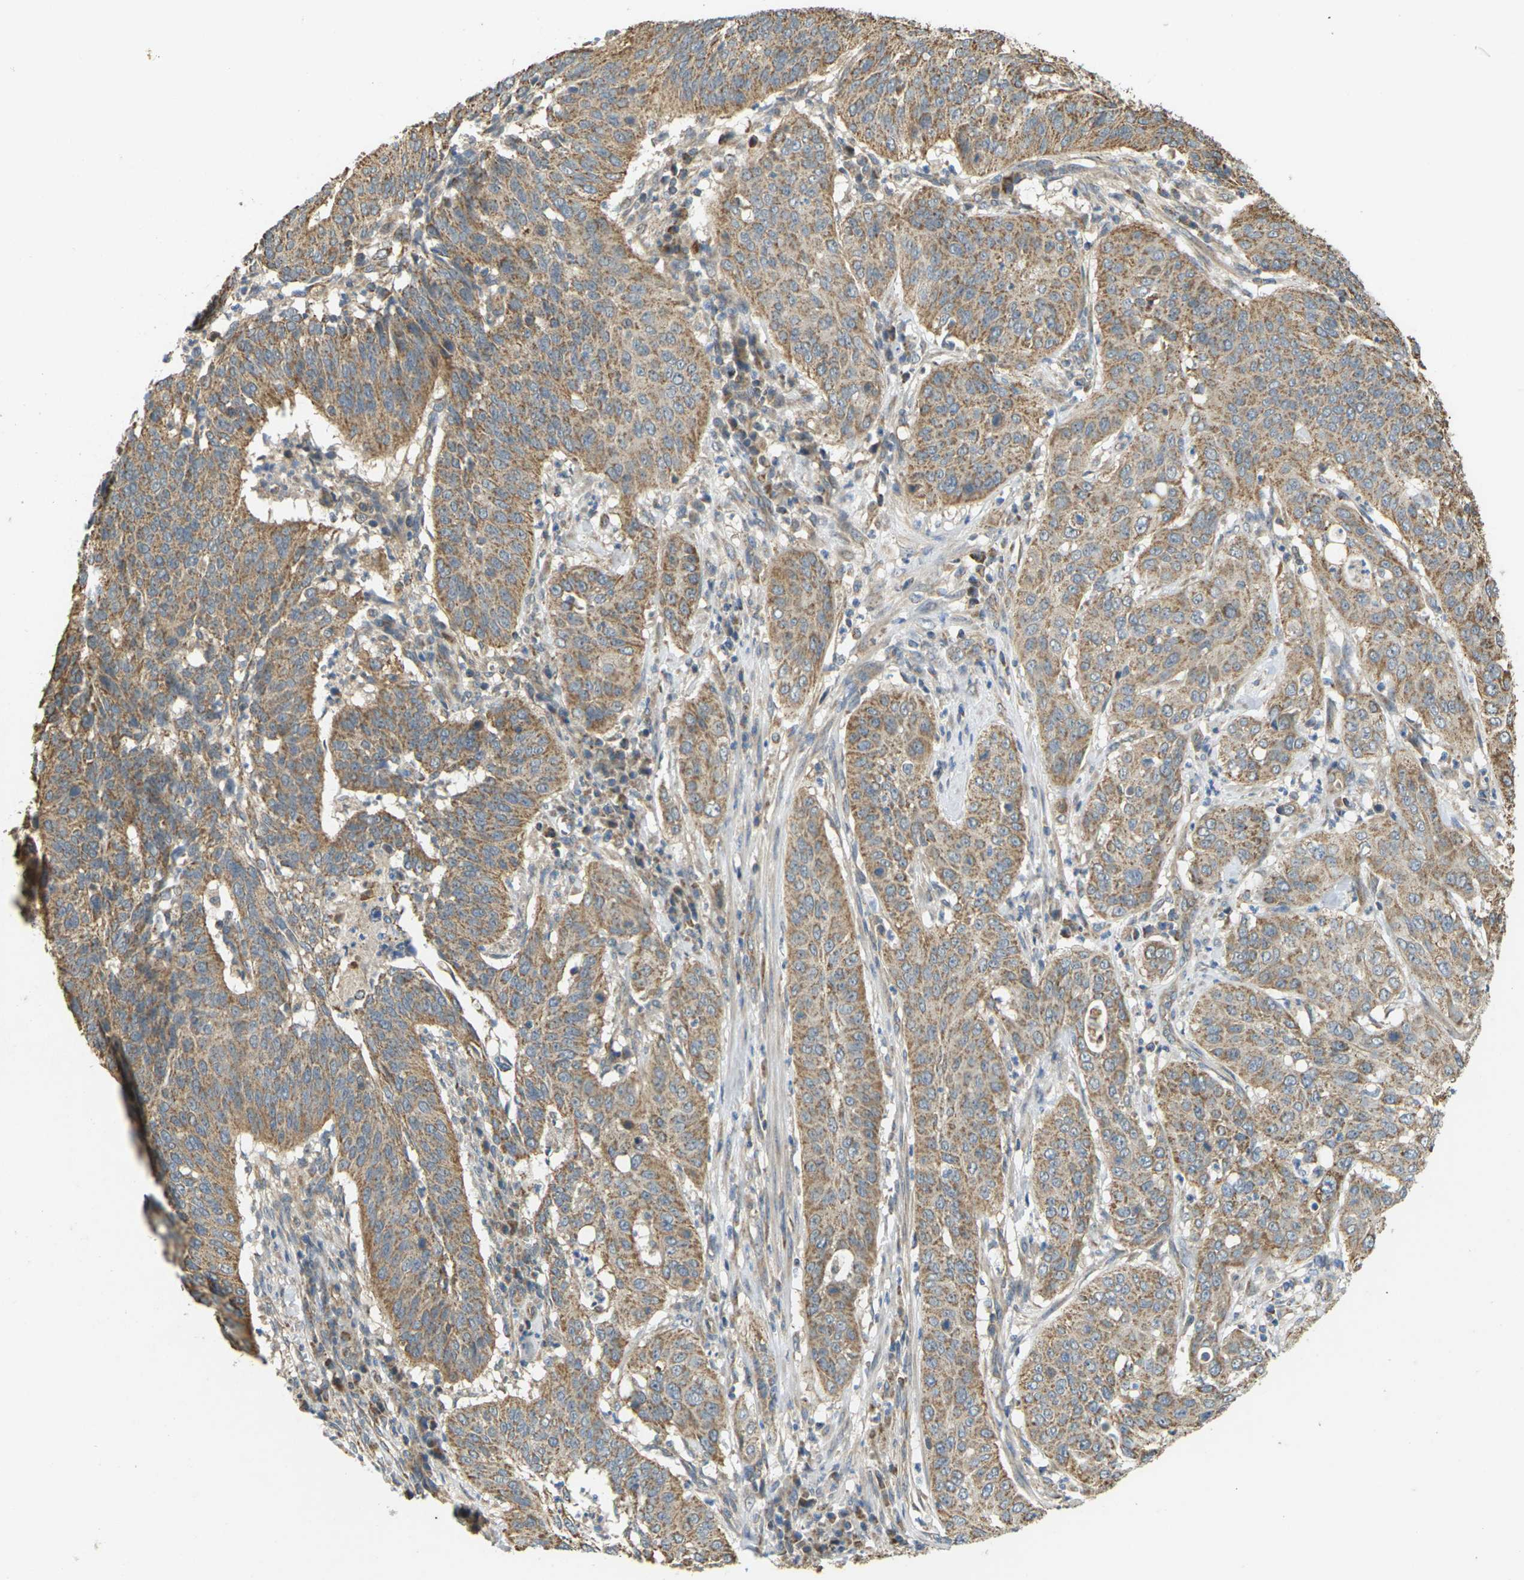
{"staining": {"intensity": "moderate", "quantity": ">75%", "location": "cytoplasmic/membranous"}, "tissue": "cervical cancer", "cell_type": "Tumor cells", "image_type": "cancer", "snomed": [{"axis": "morphology", "description": "Normal tissue, NOS"}, {"axis": "morphology", "description": "Squamous cell carcinoma, NOS"}, {"axis": "topography", "description": "Cervix"}], "caption": "The histopathology image exhibits staining of squamous cell carcinoma (cervical), revealing moderate cytoplasmic/membranous protein expression (brown color) within tumor cells. (brown staining indicates protein expression, while blue staining denotes nuclei).", "gene": "KSR1", "patient": {"sex": "female", "age": 39}}